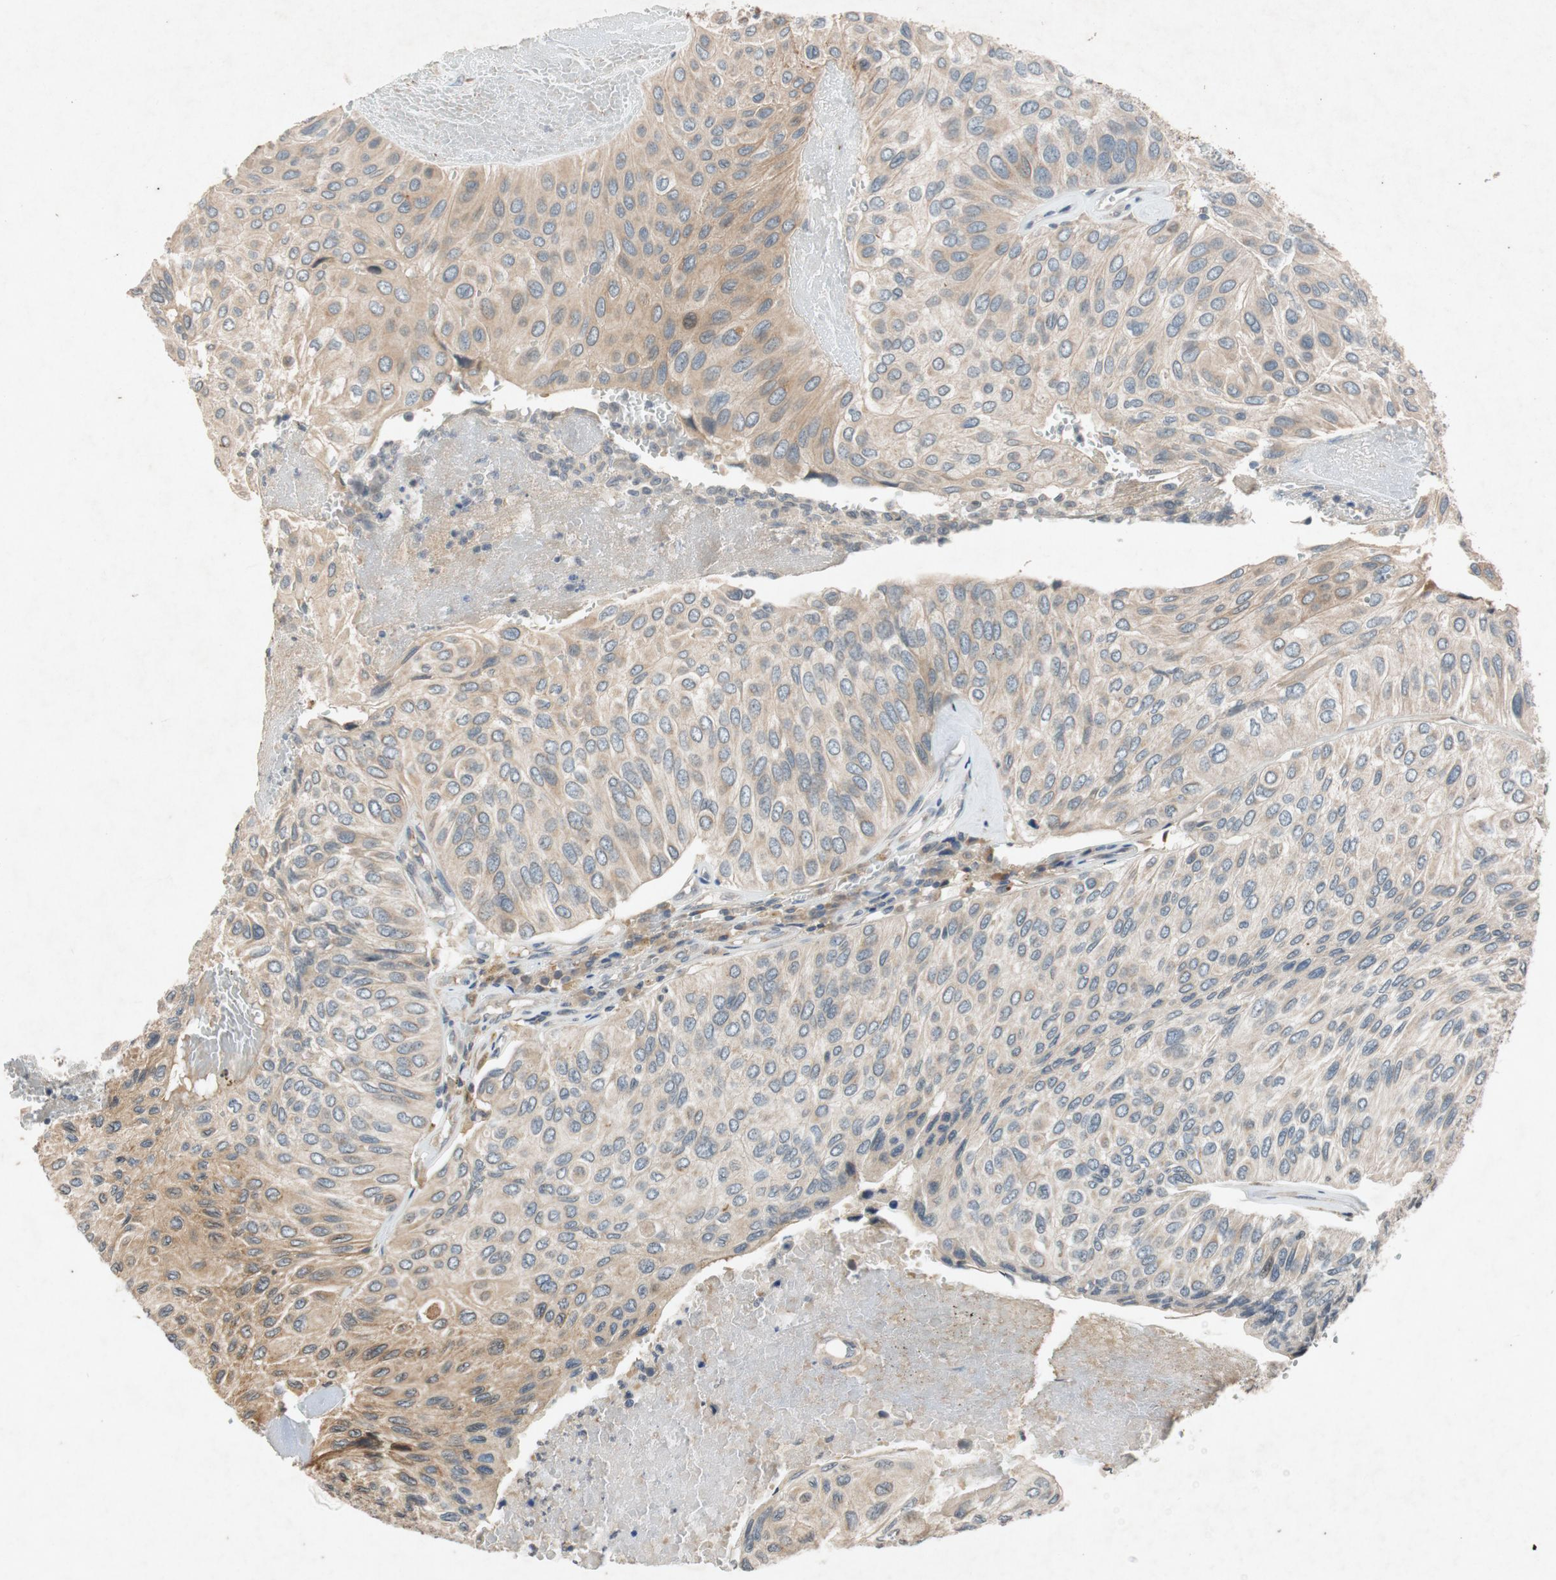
{"staining": {"intensity": "moderate", "quantity": "25%-75%", "location": "cytoplasmic/membranous"}, "tissue": "urothelial cancer", "cell_type": "Tumor cells", "image_type": "cancer", "snomed": [{"axis": "morphology", "description": "Urothelial carcinoma, High grade"}, {"axis": "topography", "description": "Urinary bladder"}], "caption": "Human urothelial carcinoma (high-grade) stained with a brown dye exhibits moderate cytoplasmic/membranous positive staining in approximately 25%-75% of tumor cells.", "gene": "ATP2C1", "patient": {"sex": "male", "age": 66}}